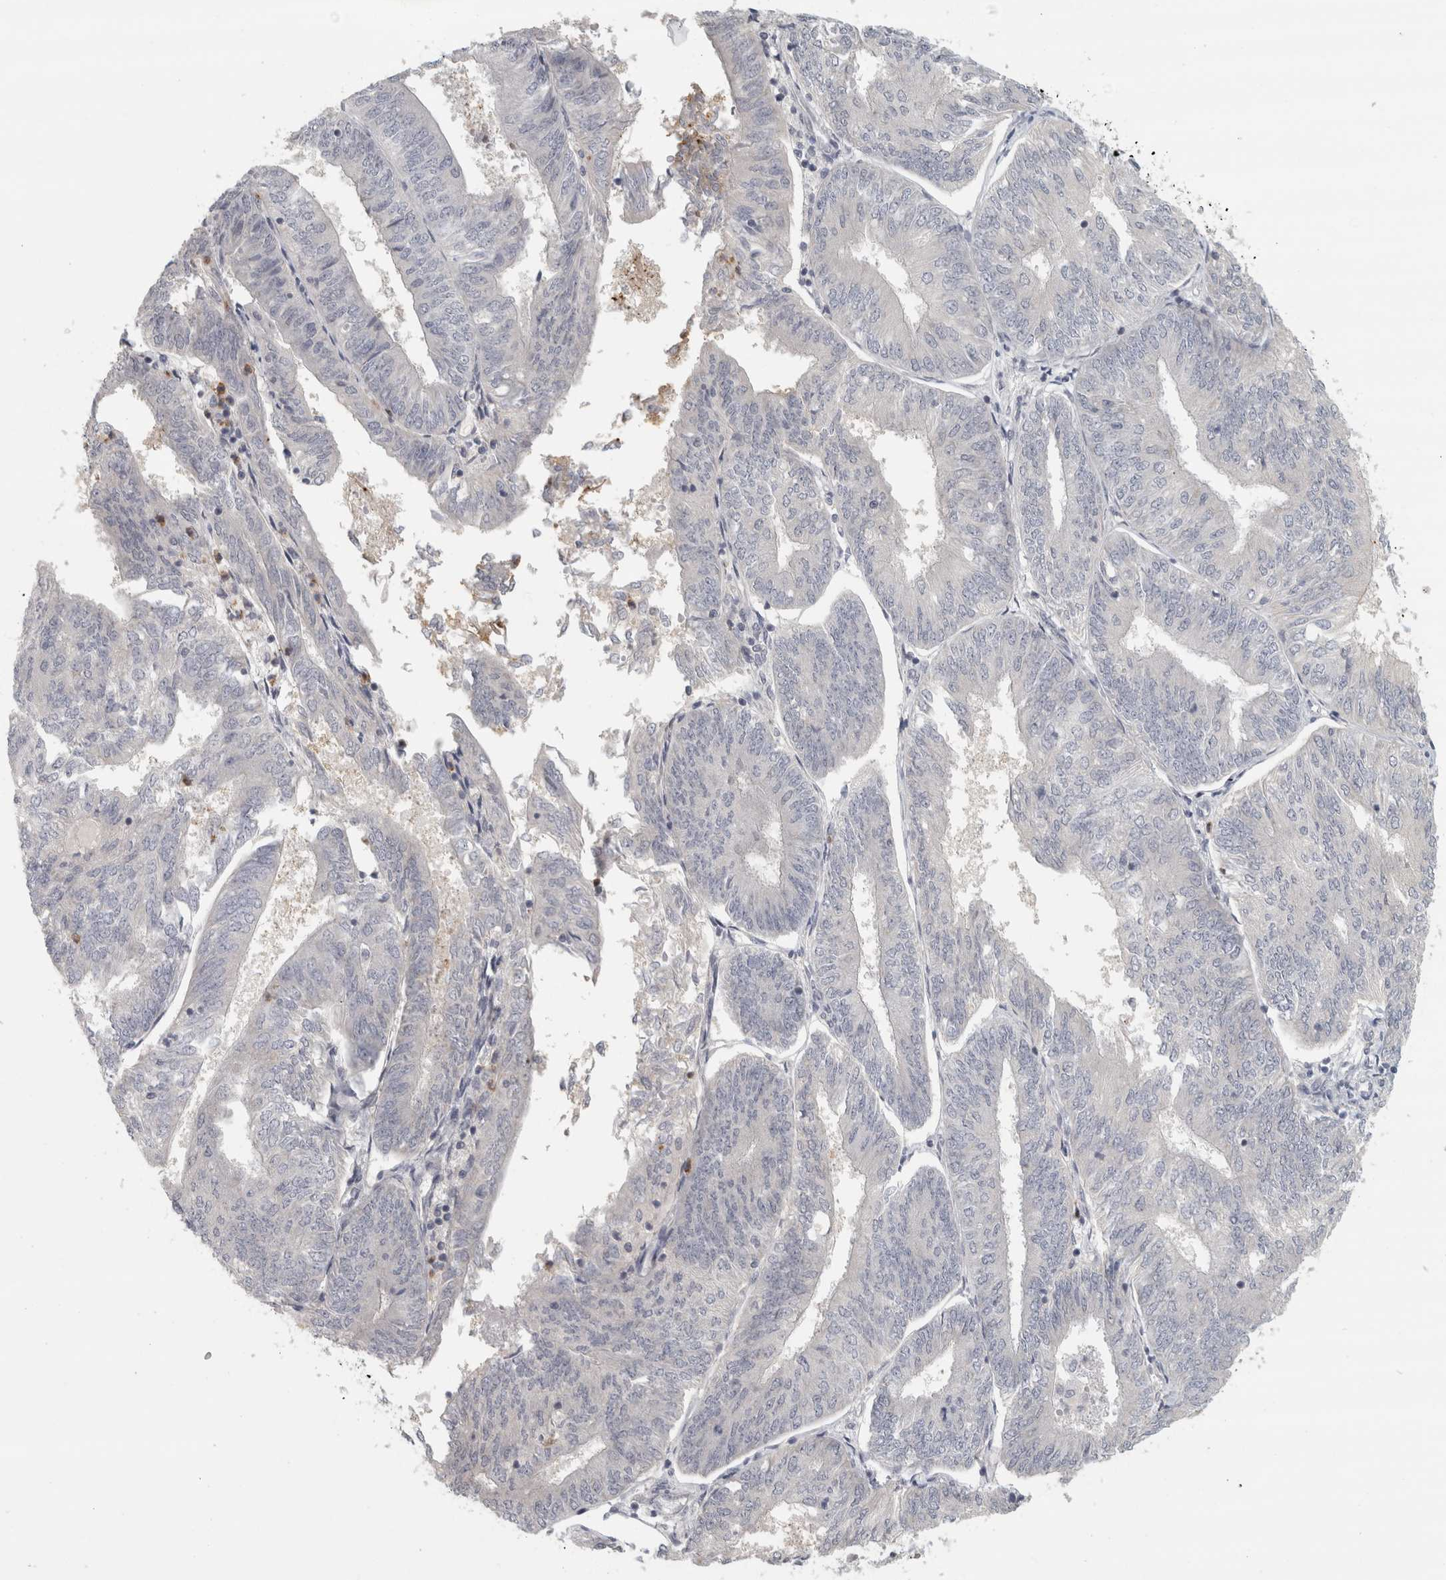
{"staining": {"intensity": "negative", "quantity": "none", "location": "none"}, "tissue": "endometrial cancer", "cell_type": "Tumor cells", "image_type": "cancer", "snomed": [{"axis": "morphology", "description": "Adenocarcinoma, NOS"}, {"axis": "topography", "description": "Endometrium"}], "caption": "Adenocarcinoma (endometrial) was stained to show a protein in brown. There is no significant positivity in tumor cells.", "gene": "PTPRN2", "patient": {"sex": "female", "age": 58}}